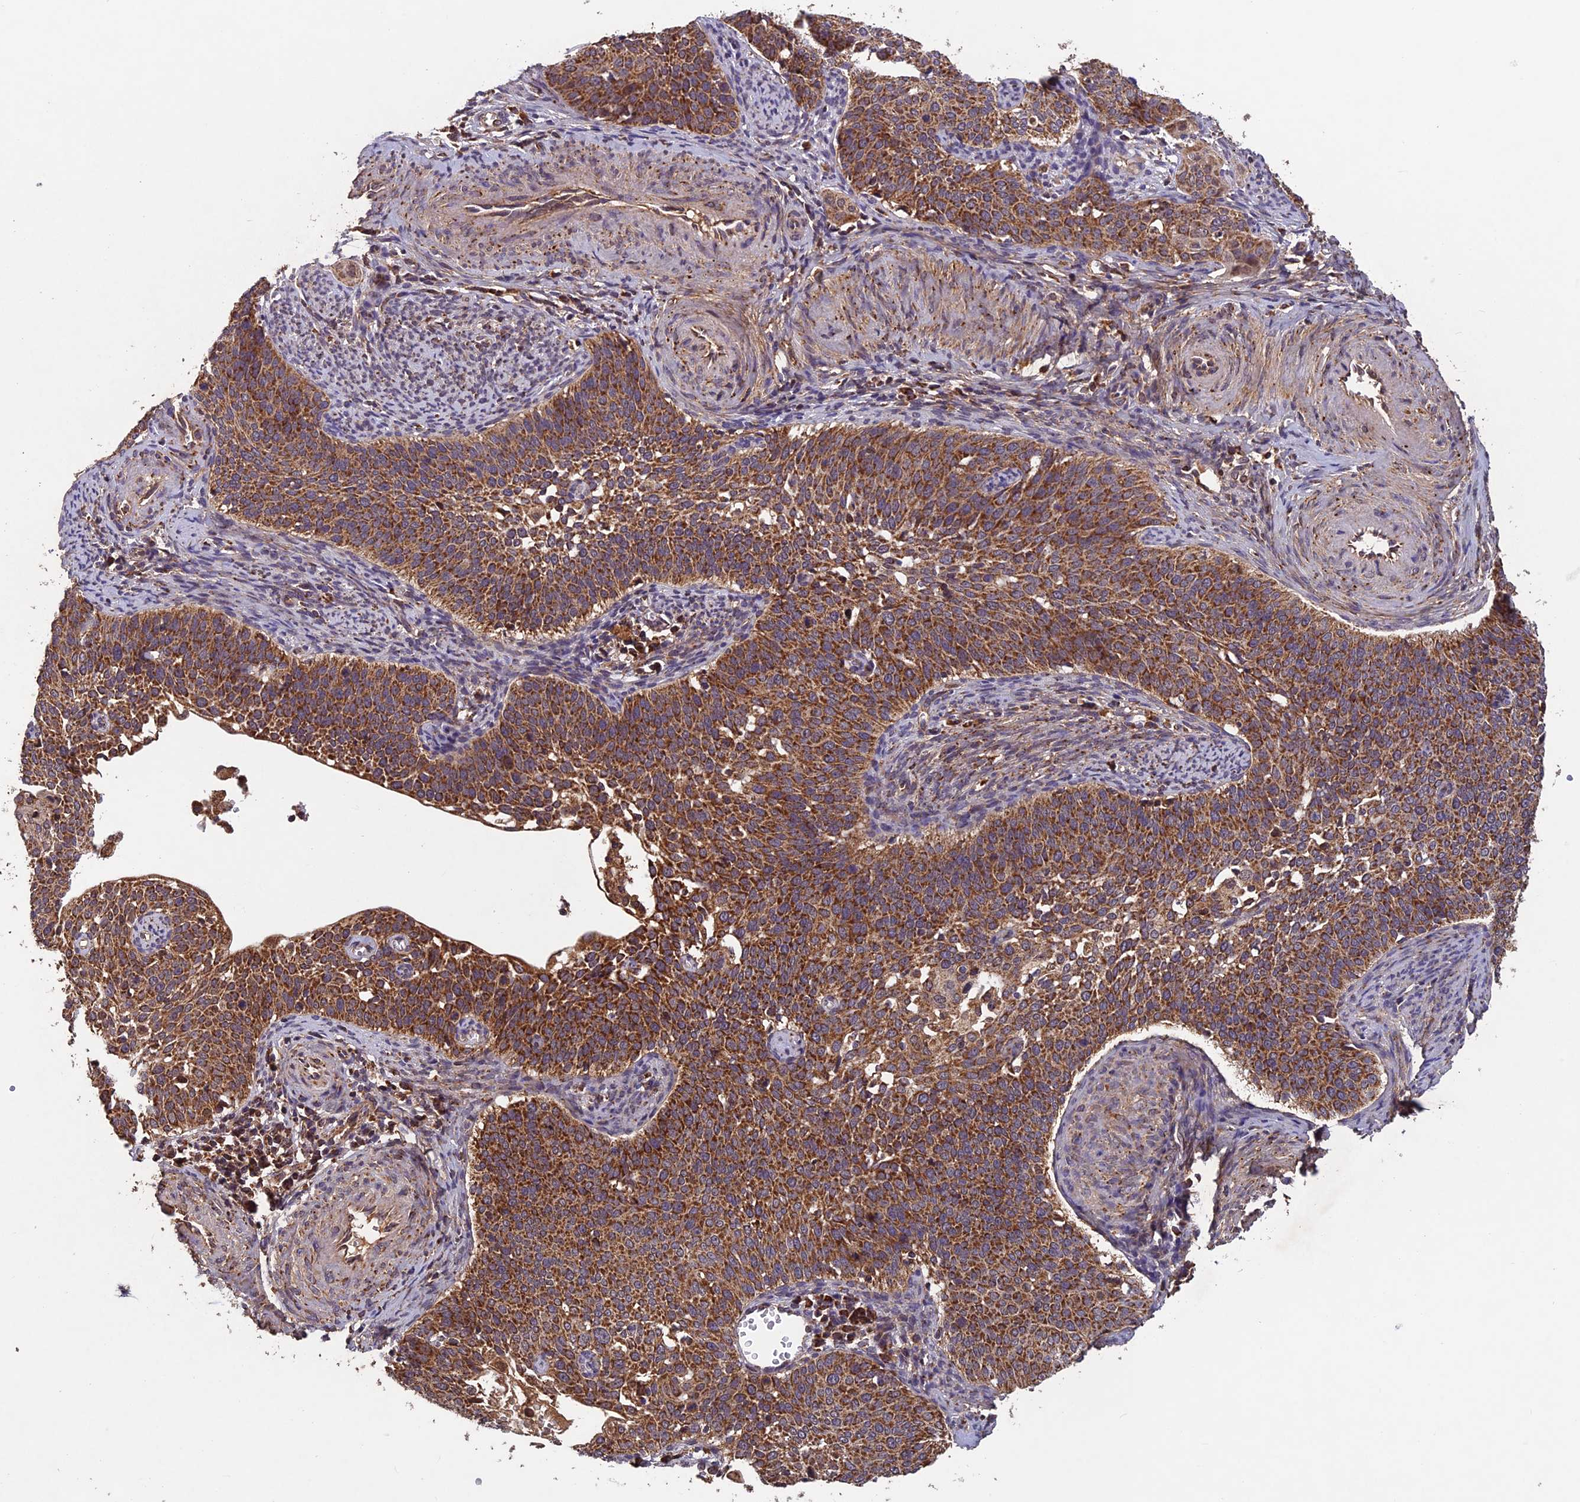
{"staining": {"intensity": "strong", "quantity": ">75%", "location": "cytoplasmic/membranous"}, "tissue": "cervical cancer", "cell_type": "Tumor cells", "image_type": "cancer", "snomed": [{"axis": "morphology", "description": "Squamous cell carcinoma, NOS"}, {"axis": "topography", "description": "Cervix"}], "caption": "Cervical squamous cell carcinoma tissue exhibits strong cytoplasmic/membranous expression in about >75% of tumor cells", "gene": "CCDC15", "patient": {"sex": "female", "age": 44}}